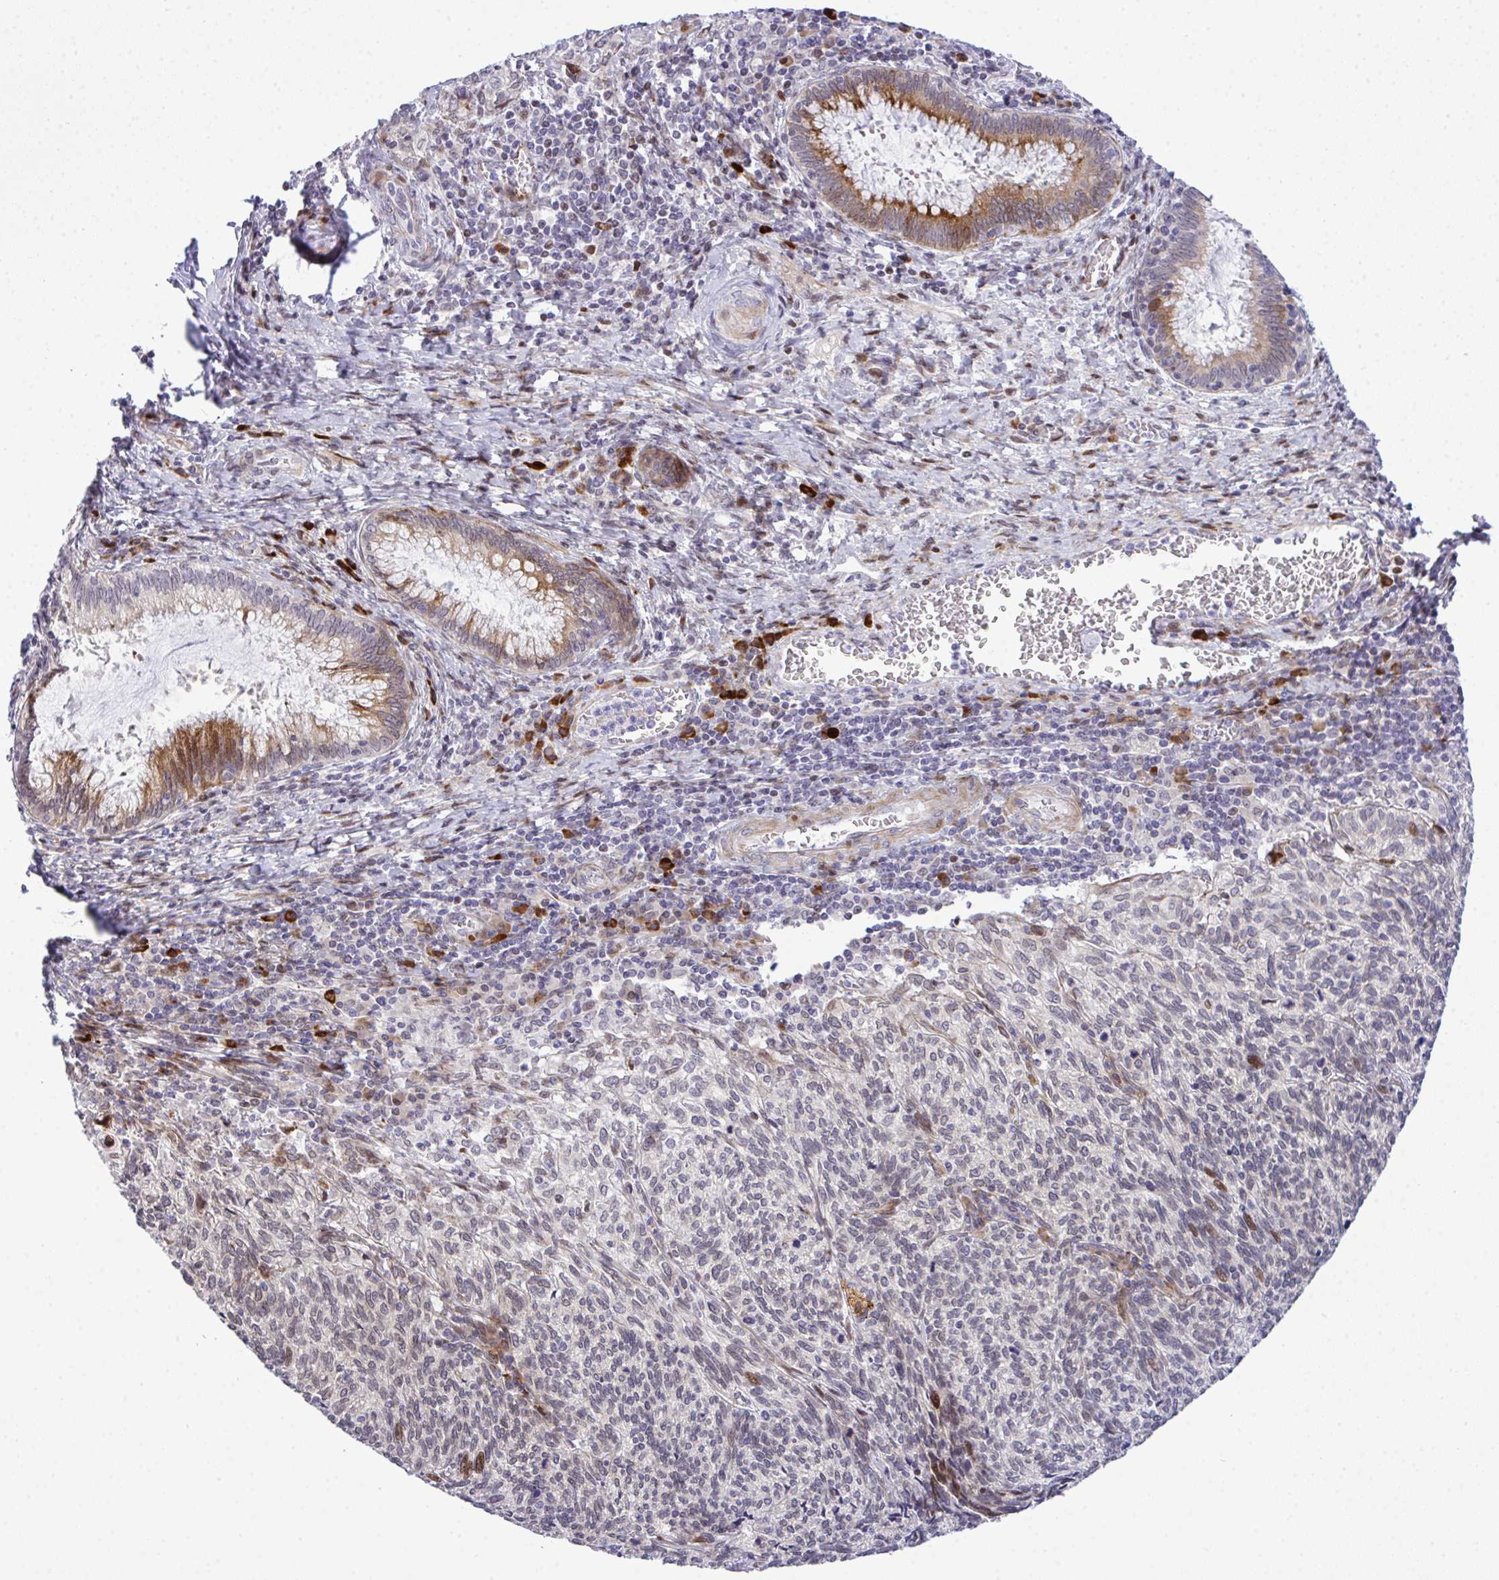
{"staining": {"intensity": "moderate", "quantity": "<25%", "location": "nuclear"}, "tissue": "cervical cancer", "cell_type": "Tumor cells", "image_type": "cancer", "snomed": [{"axis": "morphology", "description": "Squamous cell carcinoma, NOS"}, {"axis": "topography", "description": "Cervix"}], "caption": "This micrograph reveals immunohistochemistry staining of cervical squamous cell carcinoma, with low moderate nuclear positivity in approximately <25% of tumor cells.", "gene": "CASTOR2", "patient": {"sex": "female", "age": 45}}